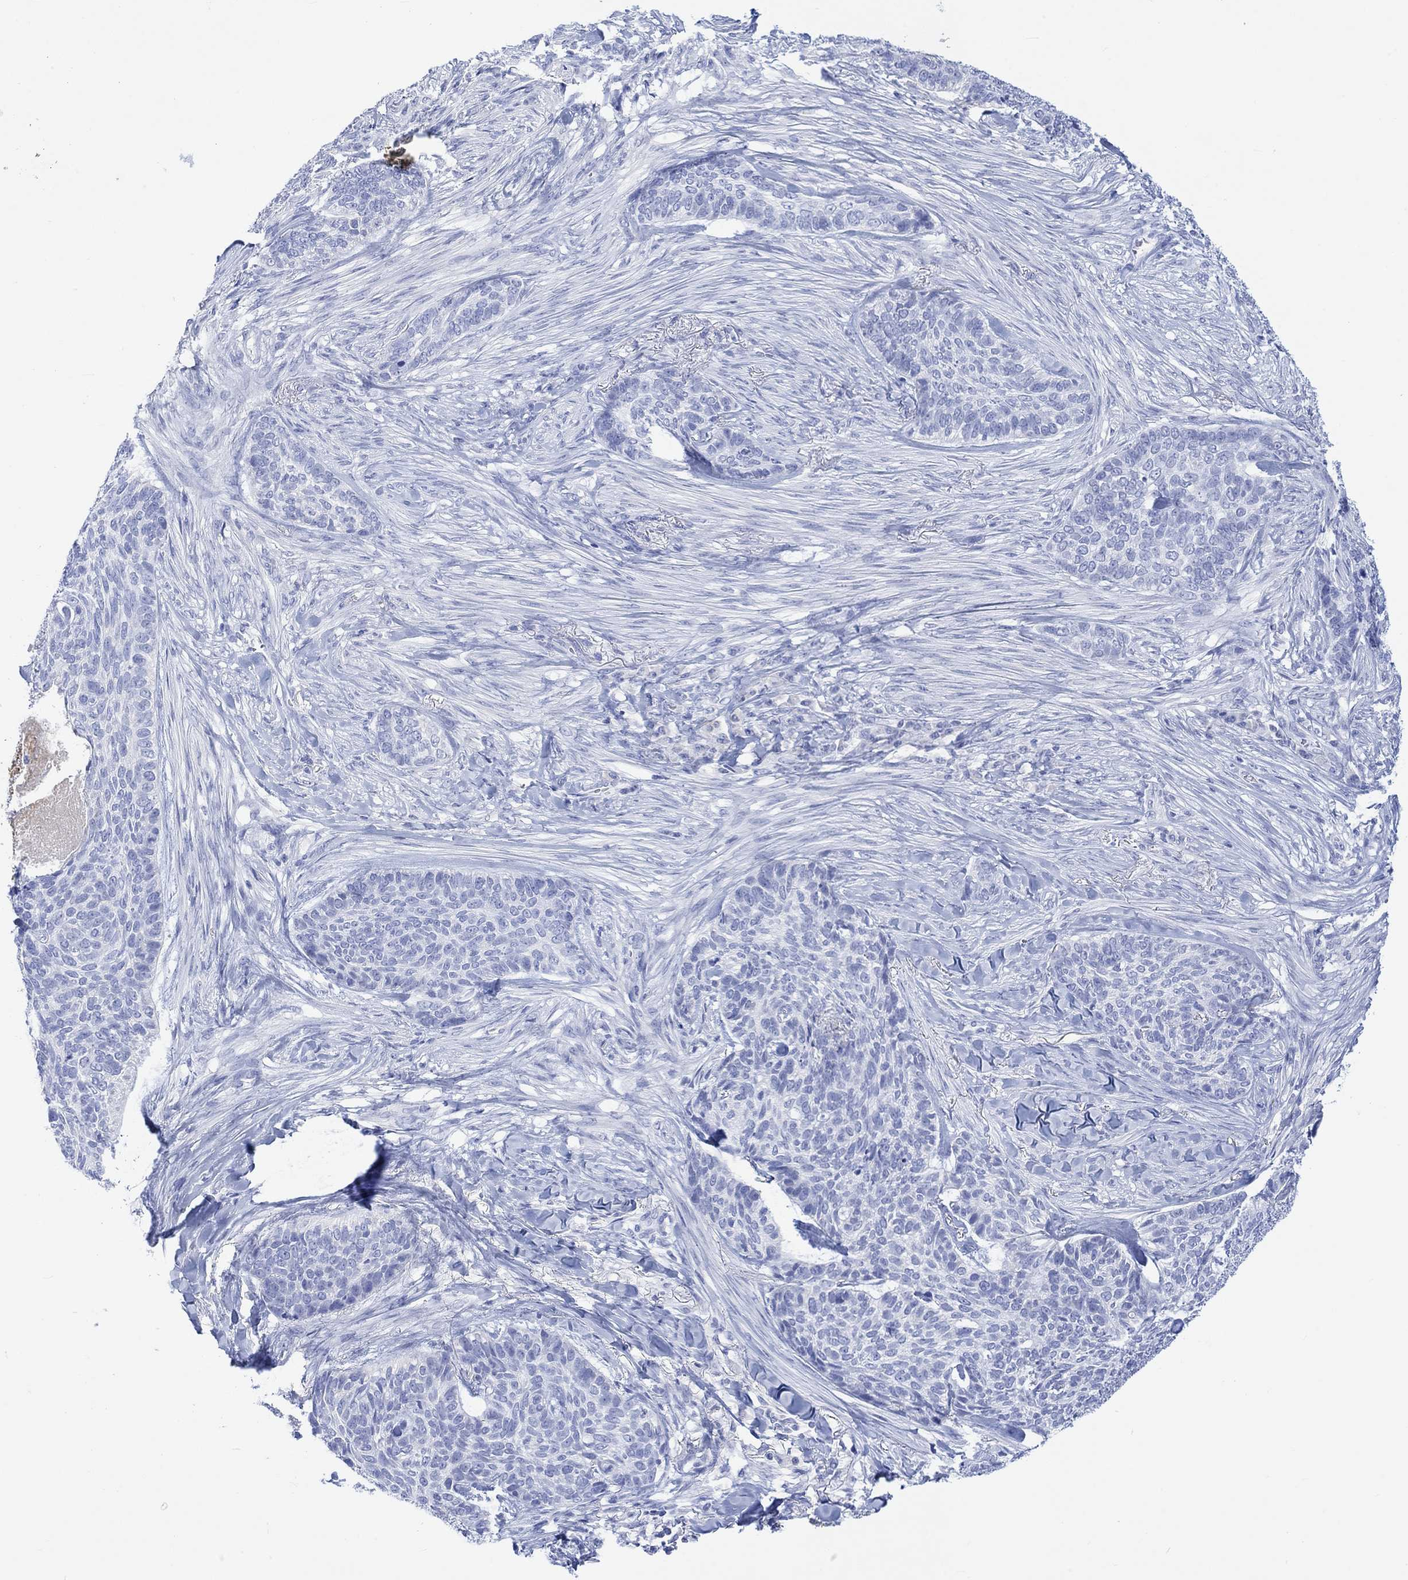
{"staining": {"intensity": "negative", "quantity": "none", "location": "none"}, "tissue": "skin cancer", "cell_type": "Tumor cells", "image_type": "cancer", "snomed": [{"axis": "morphology", "description": "Basal cell carcinoma"}, {"axis": "topography", "description": "Skin"}], "caption": "Immunohistochemistry (IHC) photomicrograph of neoplastic tissue: skin cancer (basal cell carcinoma) stained with DAB (3,3'-diaminobenzidine) reveals no significant protein expression in tumor cells.", "gene": "CALCA", "patient": {"sex": "female", "age": 69}}